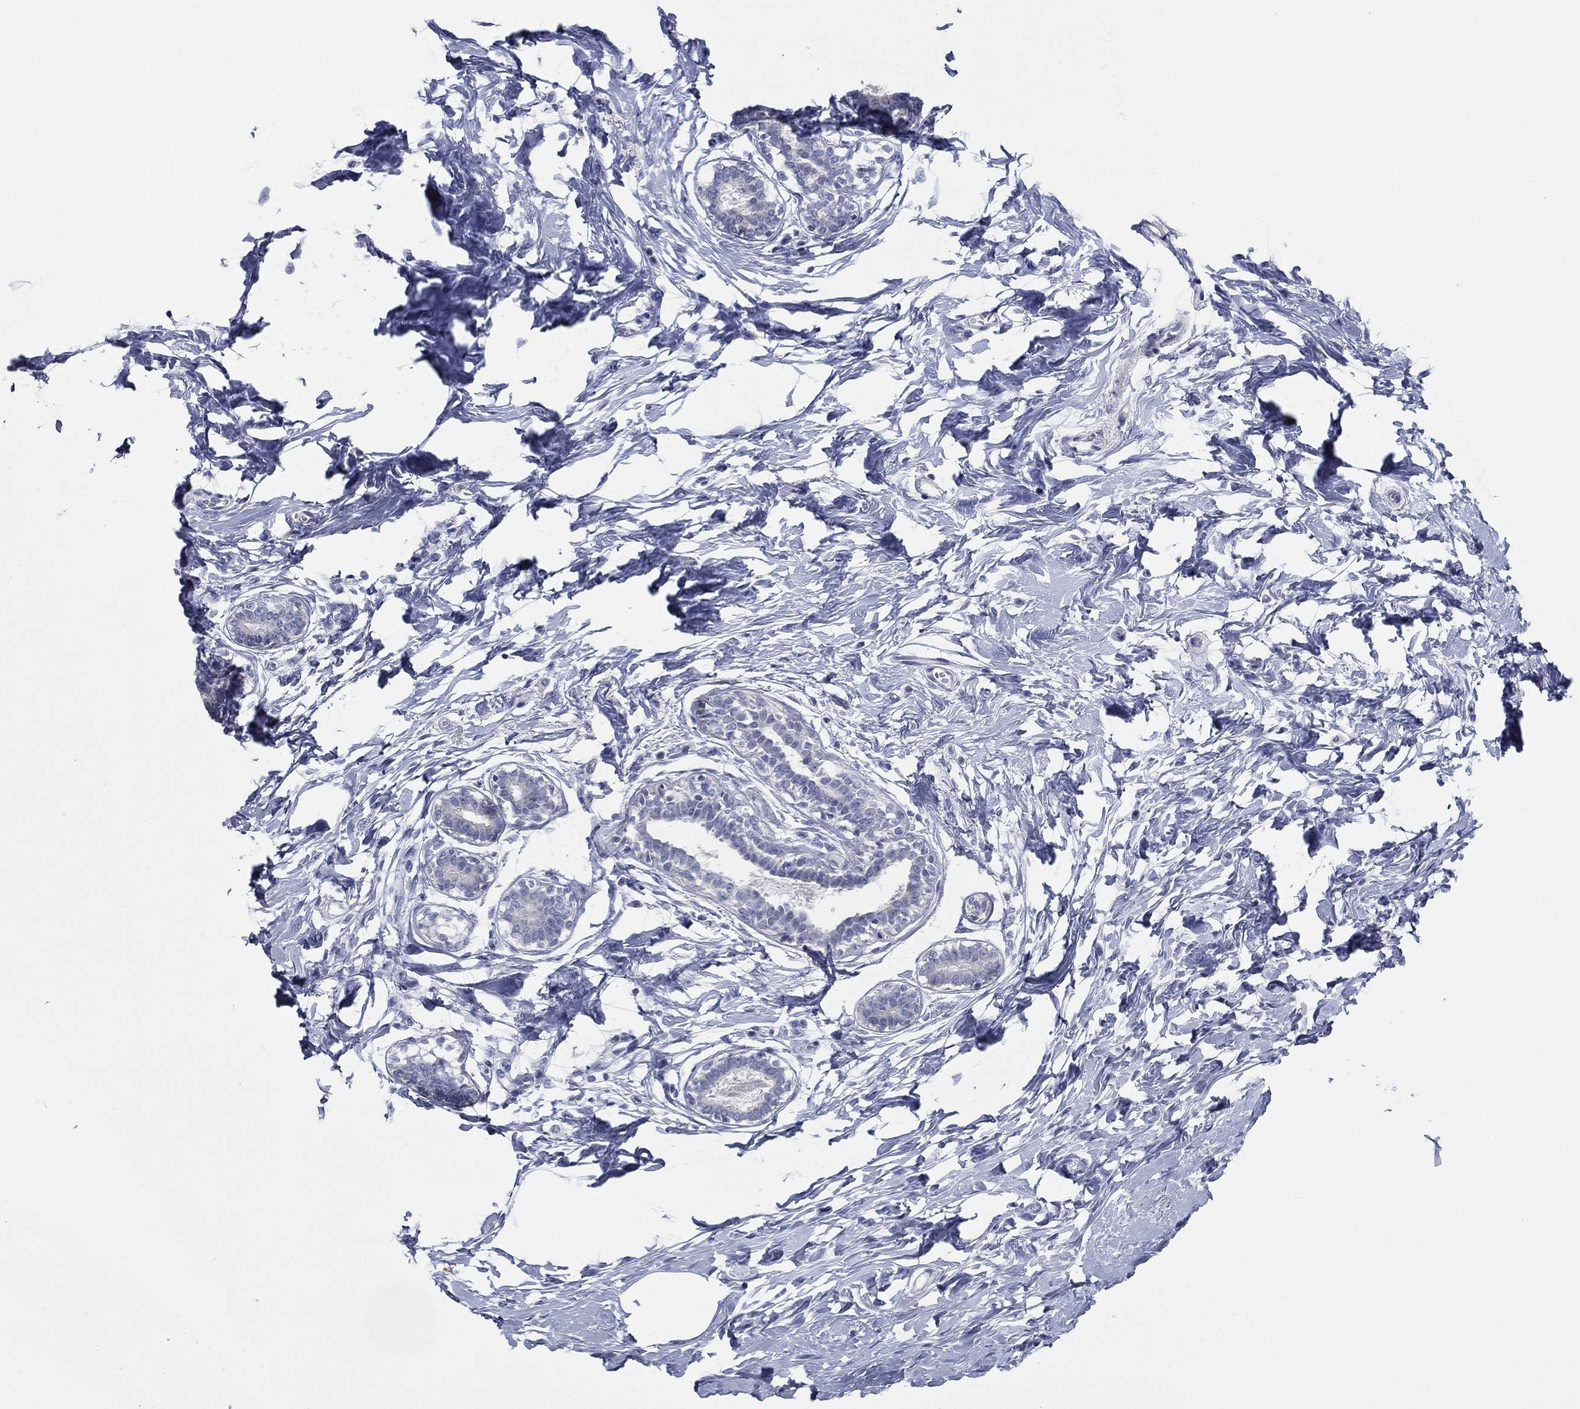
{"staining": {"intensity": "negative", "quantity": "none", "location": "none"}, "tissue": "breast", "cell_type": "Adipocytes", "image_type": "normal", "snomed": [{"axis": "morphology", "description": "Normal tissue, NOS"}, {"axis": "morphology", "description": "Lobular carcinoma, in situ"}, {"axis": "topography", "description": "Breast"}], "caption": "An immunohistochemistry micrograph of unremarkable breast is shown. There is no staining in adipocytes of breast.", "gene": "SLC13A4", "patient": {"sex": "female", "age": 35}}